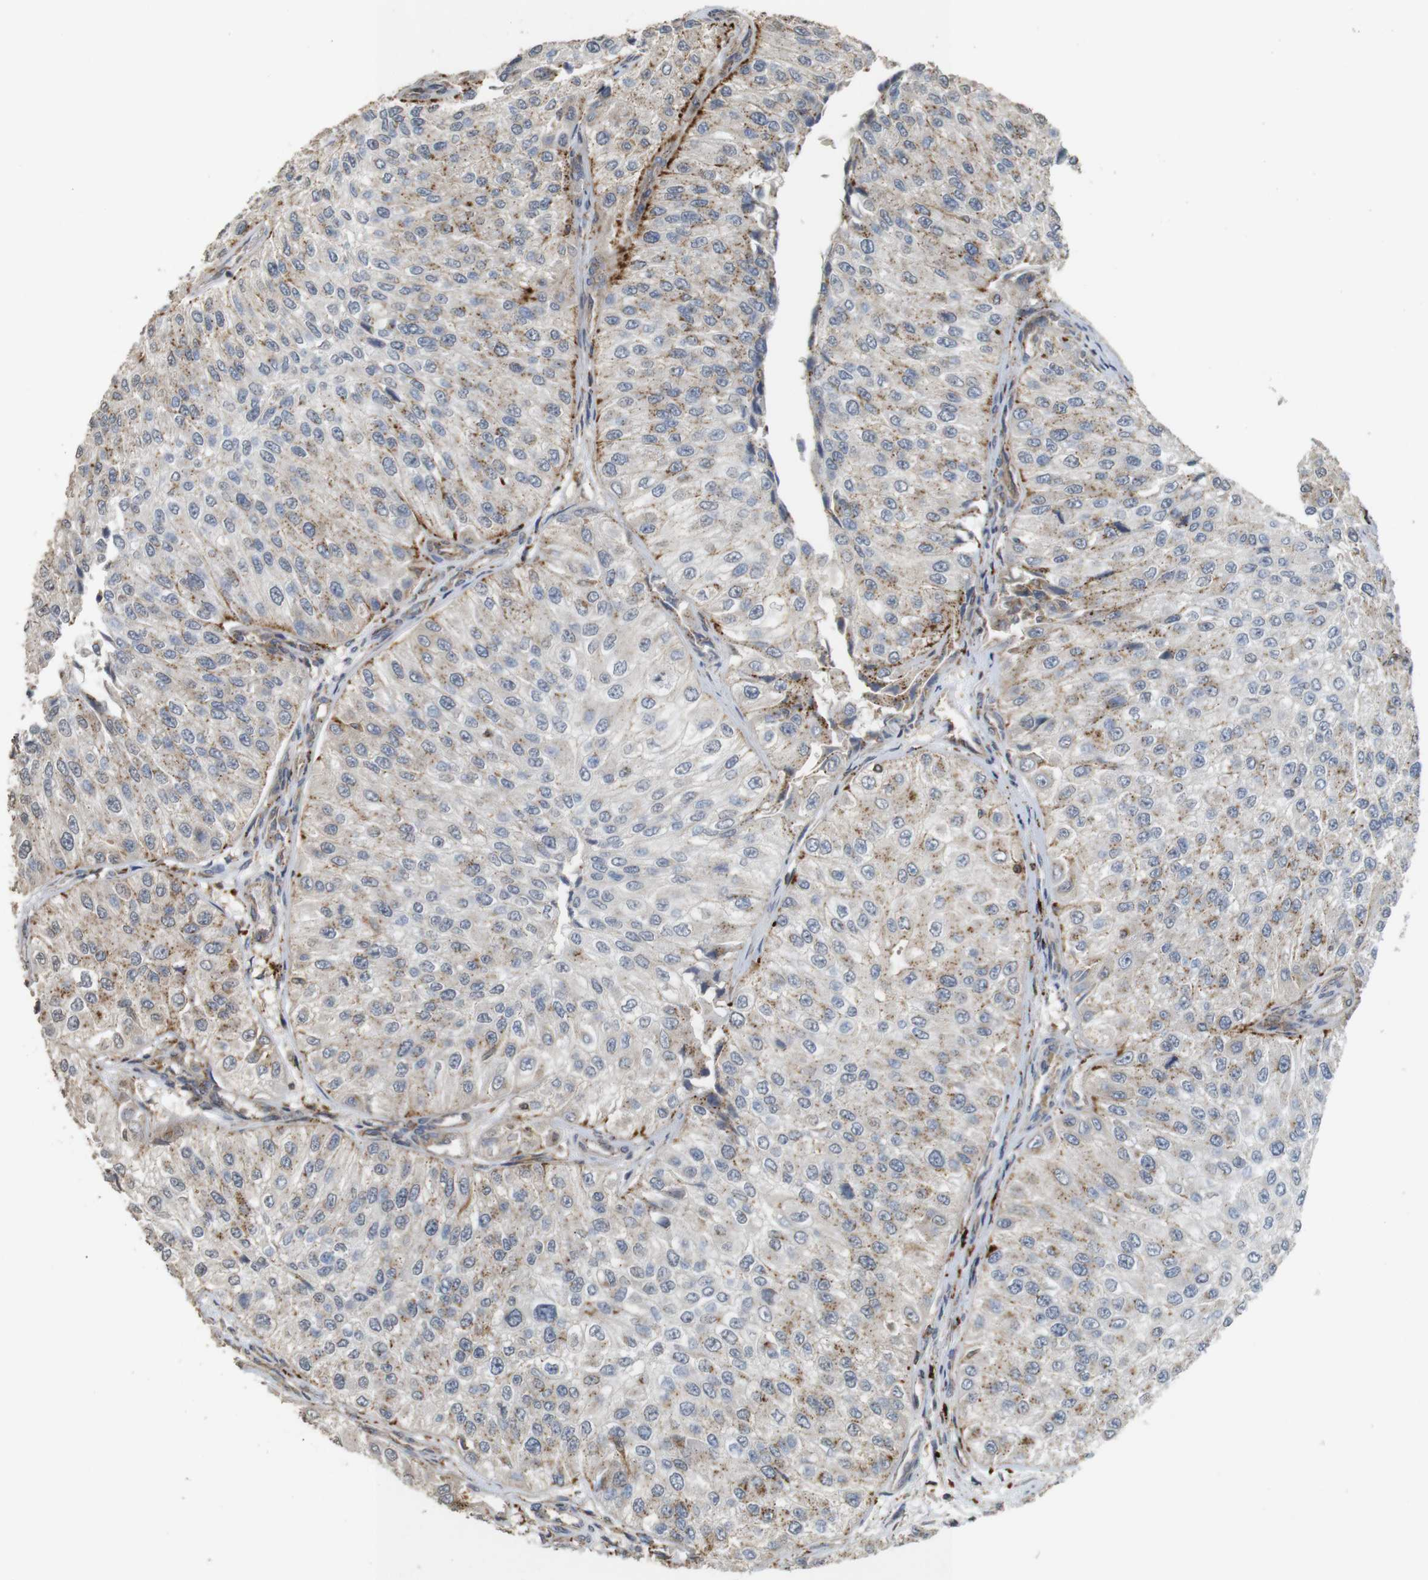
{"staining": {"intensity": "moderate", "quantity": "<25%", "location": "cytoplasmic/membranous"}, "tissue": "urothelial cancer", "cell_type": "Tumor cells", "image_type": "cancer", "snomed": [{"axis": "morphology", "description": "Urothelial carcinoma, High grade"}, {"axis": "topography", "description": "Kidney"}, {"axis": "topography", "description": "Urinary bladder"}], "caption": "Human urothelial cancer stained with a protein marker displays moderate staining in tumor cells.", "gene": "KSR1", "patient": {"sex": "male", "age": 77}}